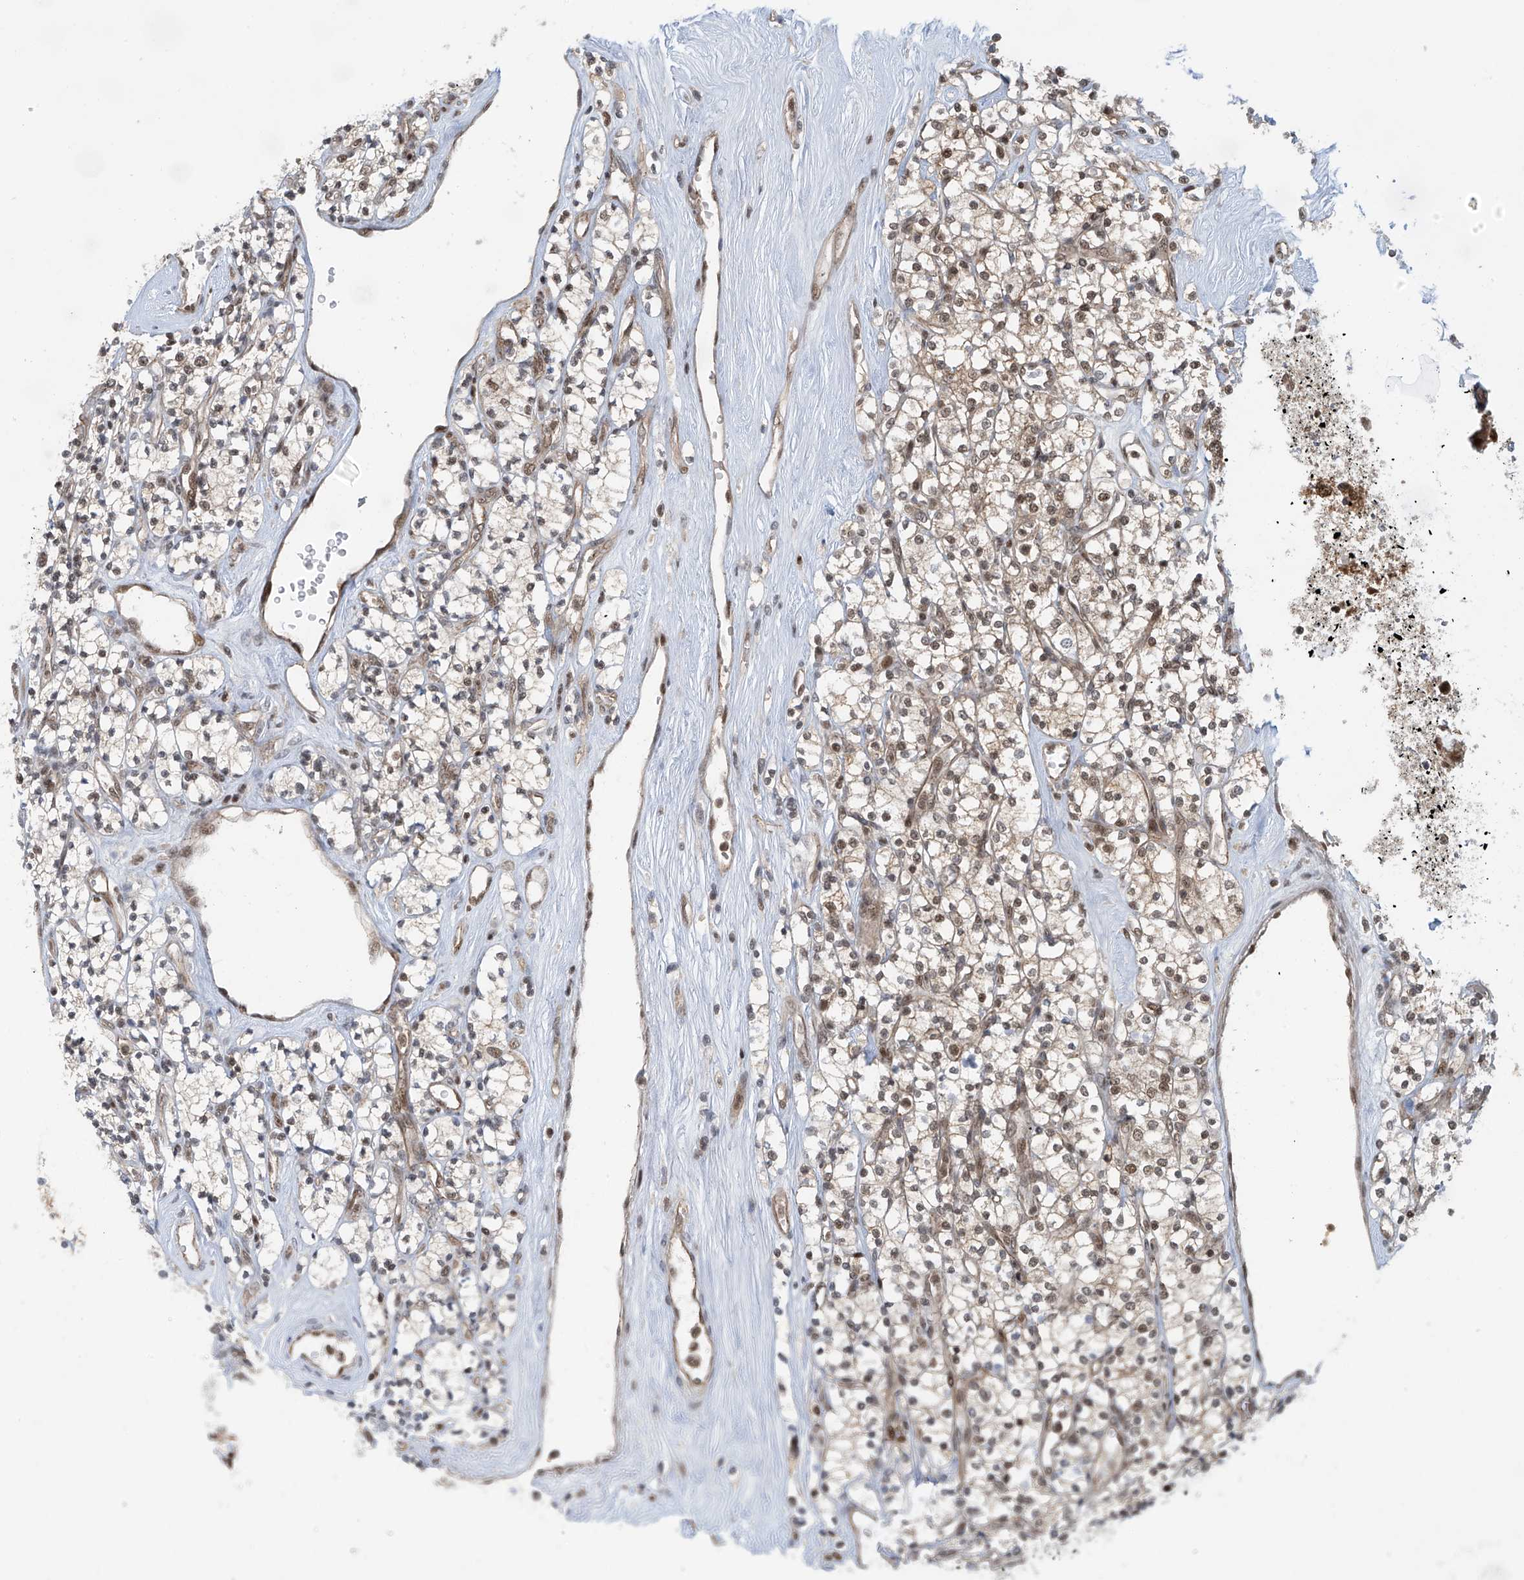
{"staining": {"intensity": "moderate", "quantity": "25%-75%", "location": "nuclear"}, "tissue": "renal cancer", "cell_type": "Tumor cells", "image_type": "cancer", "snomed": [{"axis": "morphology", "description": "Adenocarcinoma, NOS"}, {"axis": "topography", "description": "Kidney"}], "caption": "A micrograph of human renal adenocarcinoma stained for a protein reveals moderate nuclear brown staining in tumor cells.", "gene": "LAGE3", "patient": {"sex": "male", "age": 77}}